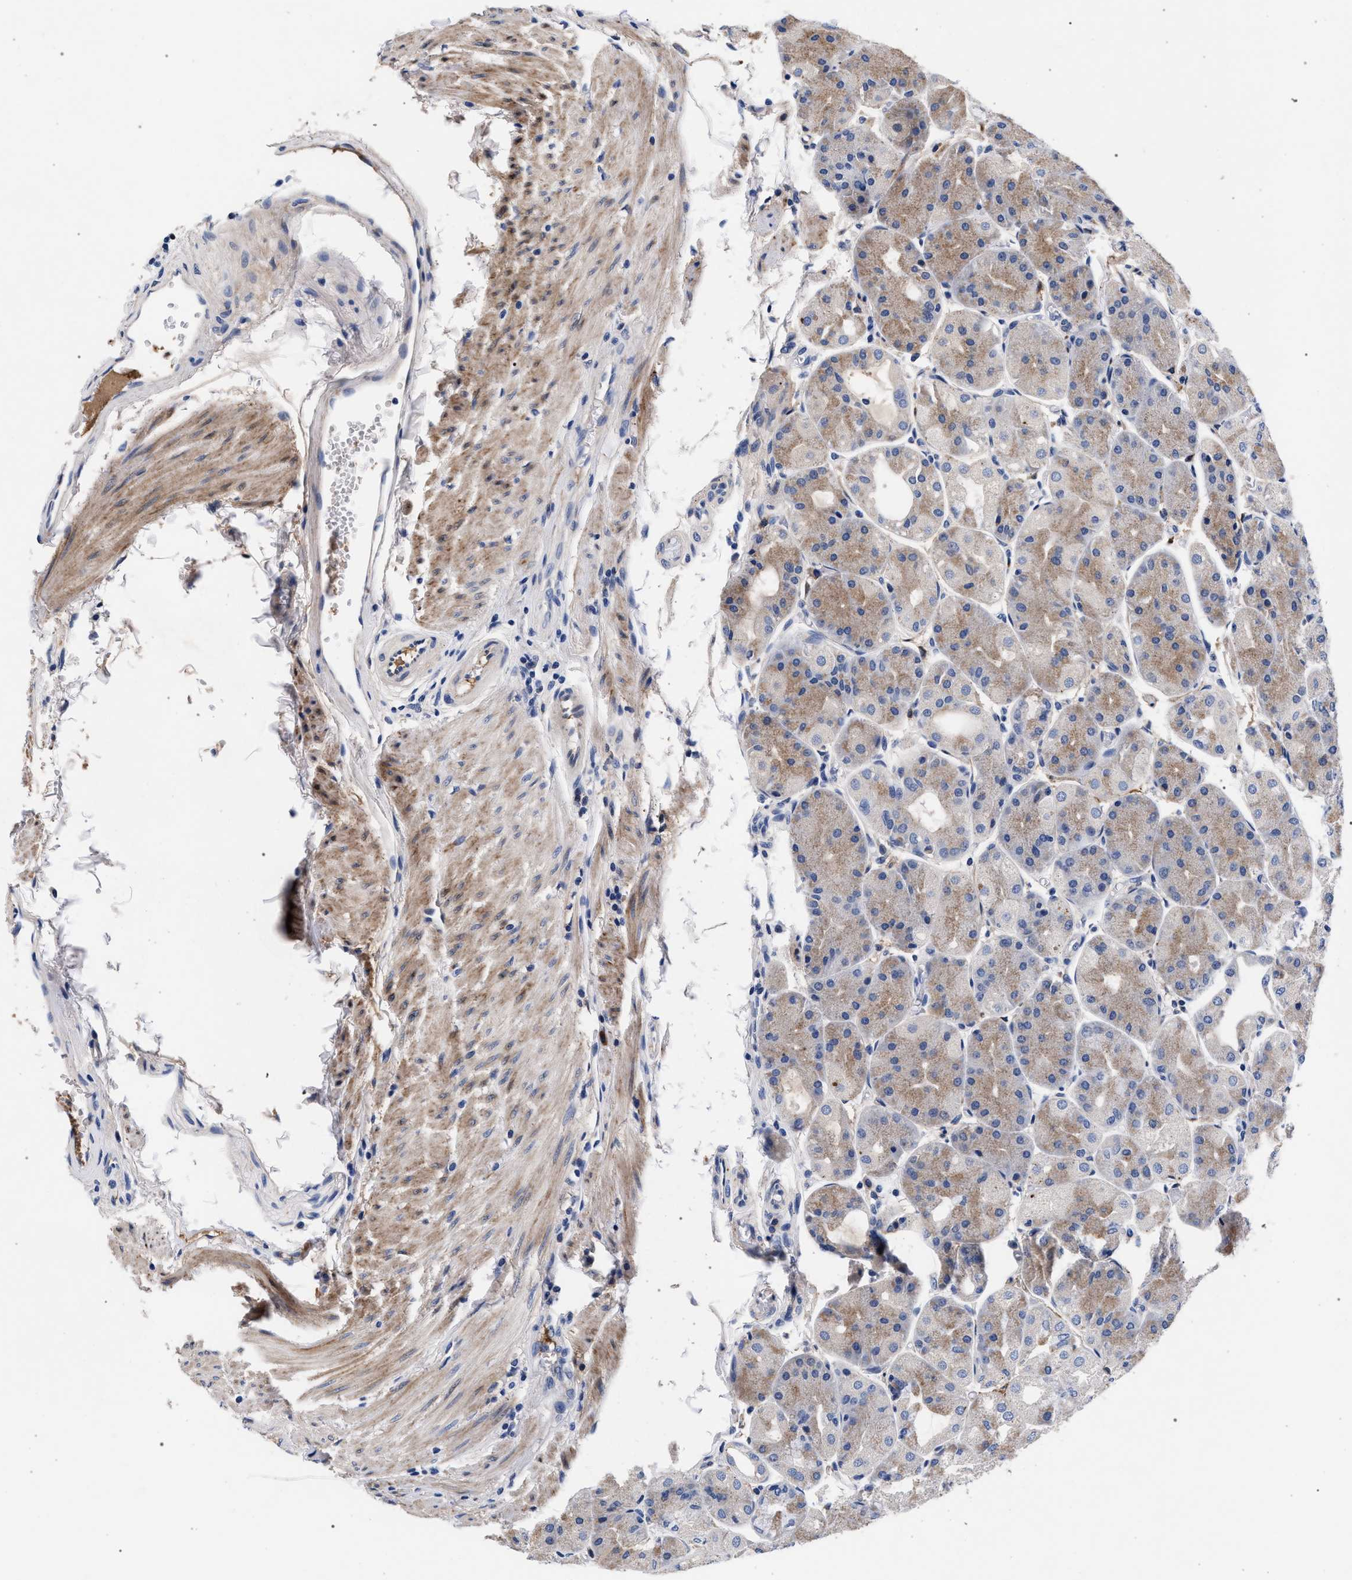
{"staining": {"intensity": "strong", "quantity": "25%-75%", "location": "cytoplasmic/membranous"}, "tissue": "stomach", "cell_type": "Glandular cells", "image_type": "normal", "snomed": [{"axis": "morphology", "description": "Normal tissue, NOS"}, {"axis": "topography", "description": "Stomach, upper"}], "caption": "Immunohistochemistry (IHC) (DAB (3,3'-diaminobenzidine)) staining of normal human stomach demonstrates strong cytoplasmic/membranous protein positivity in approximately 25%-75% of glandular cells.", "gene": "ACOX1", "patient": {"sex": "male", "age": 72}}